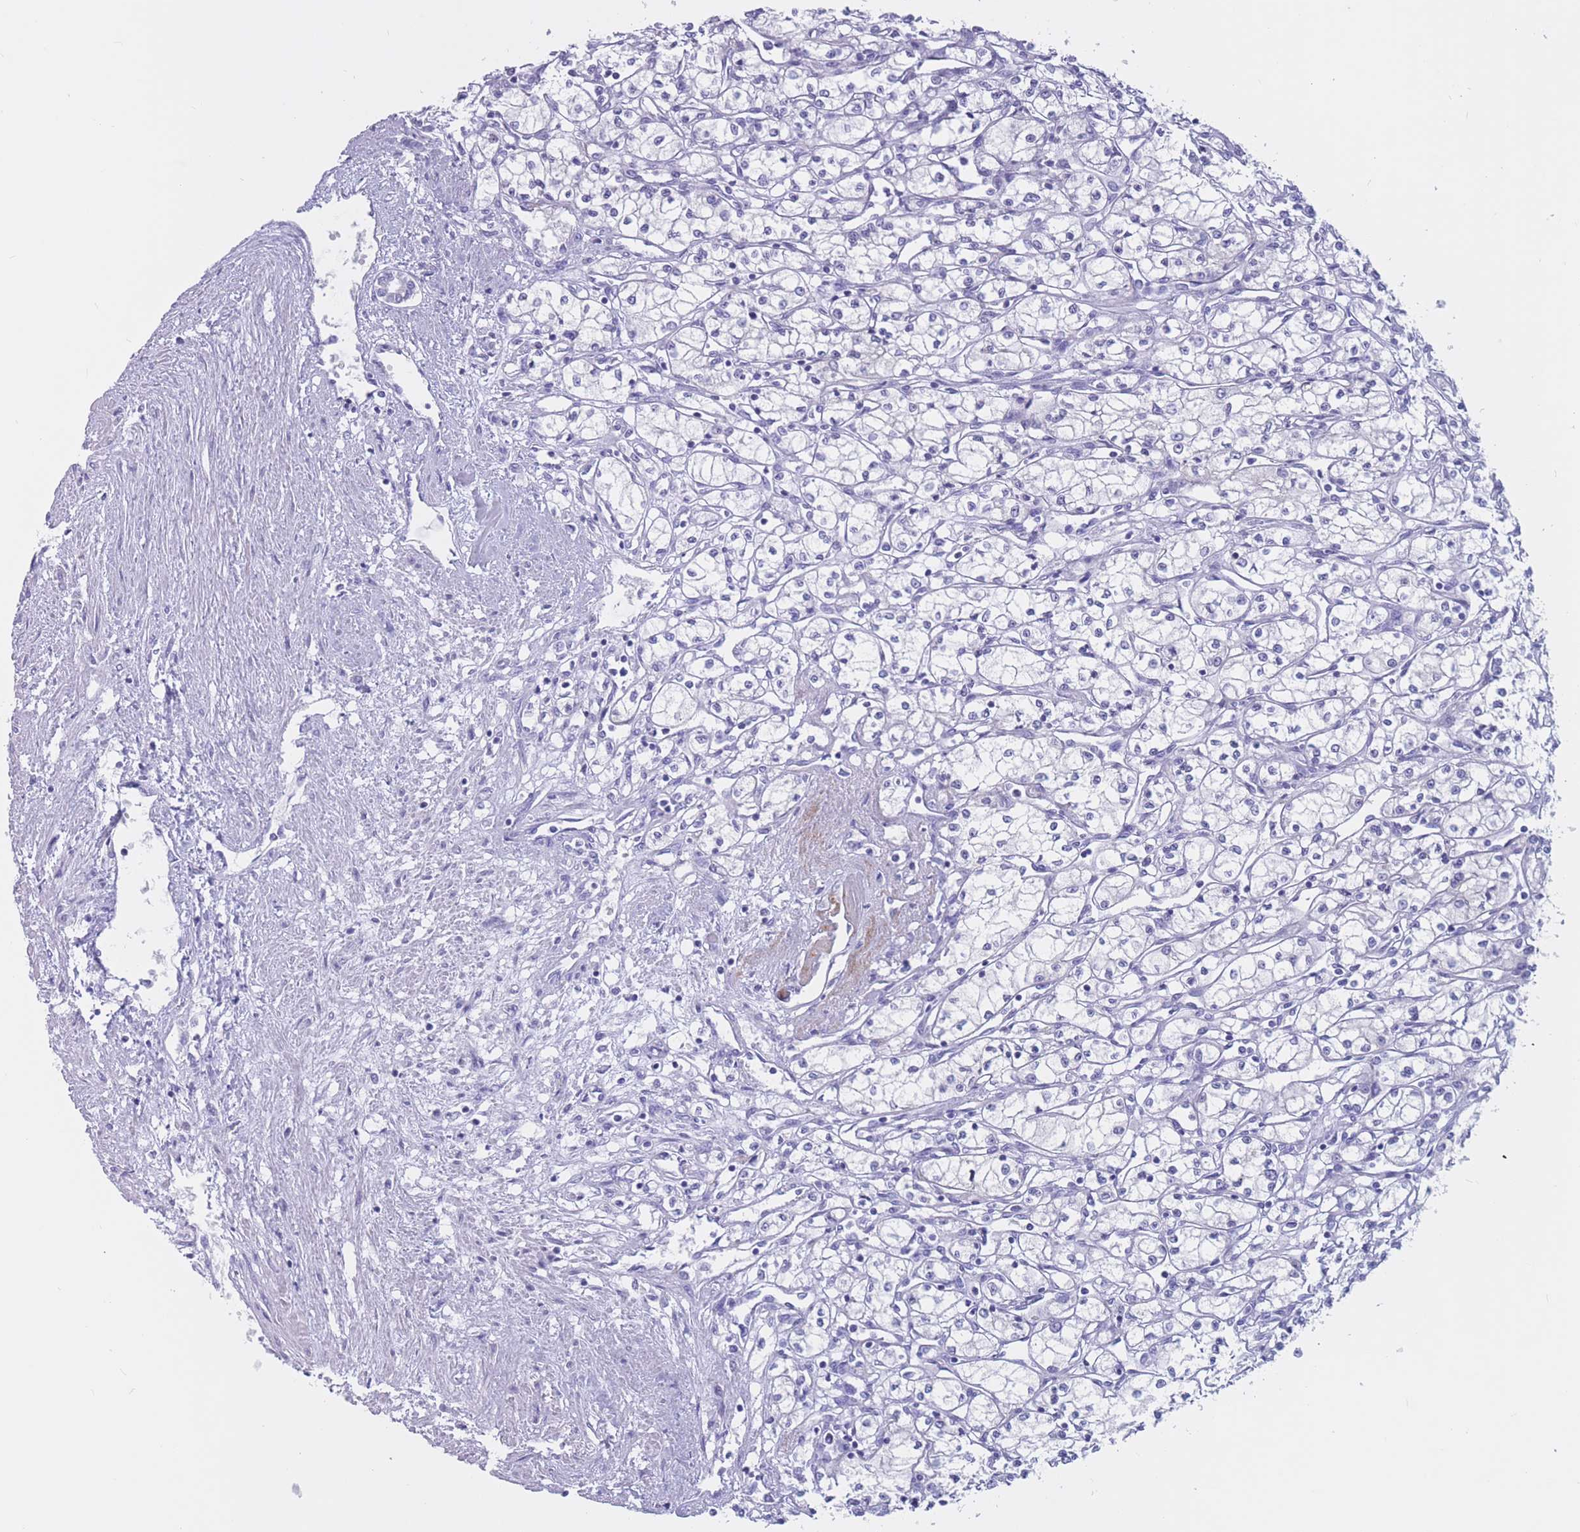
{"staining": {"intensity": "negative", "quantity": "none", "location": "none"}, "tissue": "renal cancer", "cell_type": "Tumor cells", "image_type": "cancer", "snomed": [{"axis": "morphology", "description": "Adenocarcinoma, NOS"}, {"axis": "topography", "description": "Kidney"}], "caption": "Tumor cells are negative for brown protein staining in adenocarcinoma (renal).", "gene": "BOP1", "patient": {"sex": "male", "age": 59}}